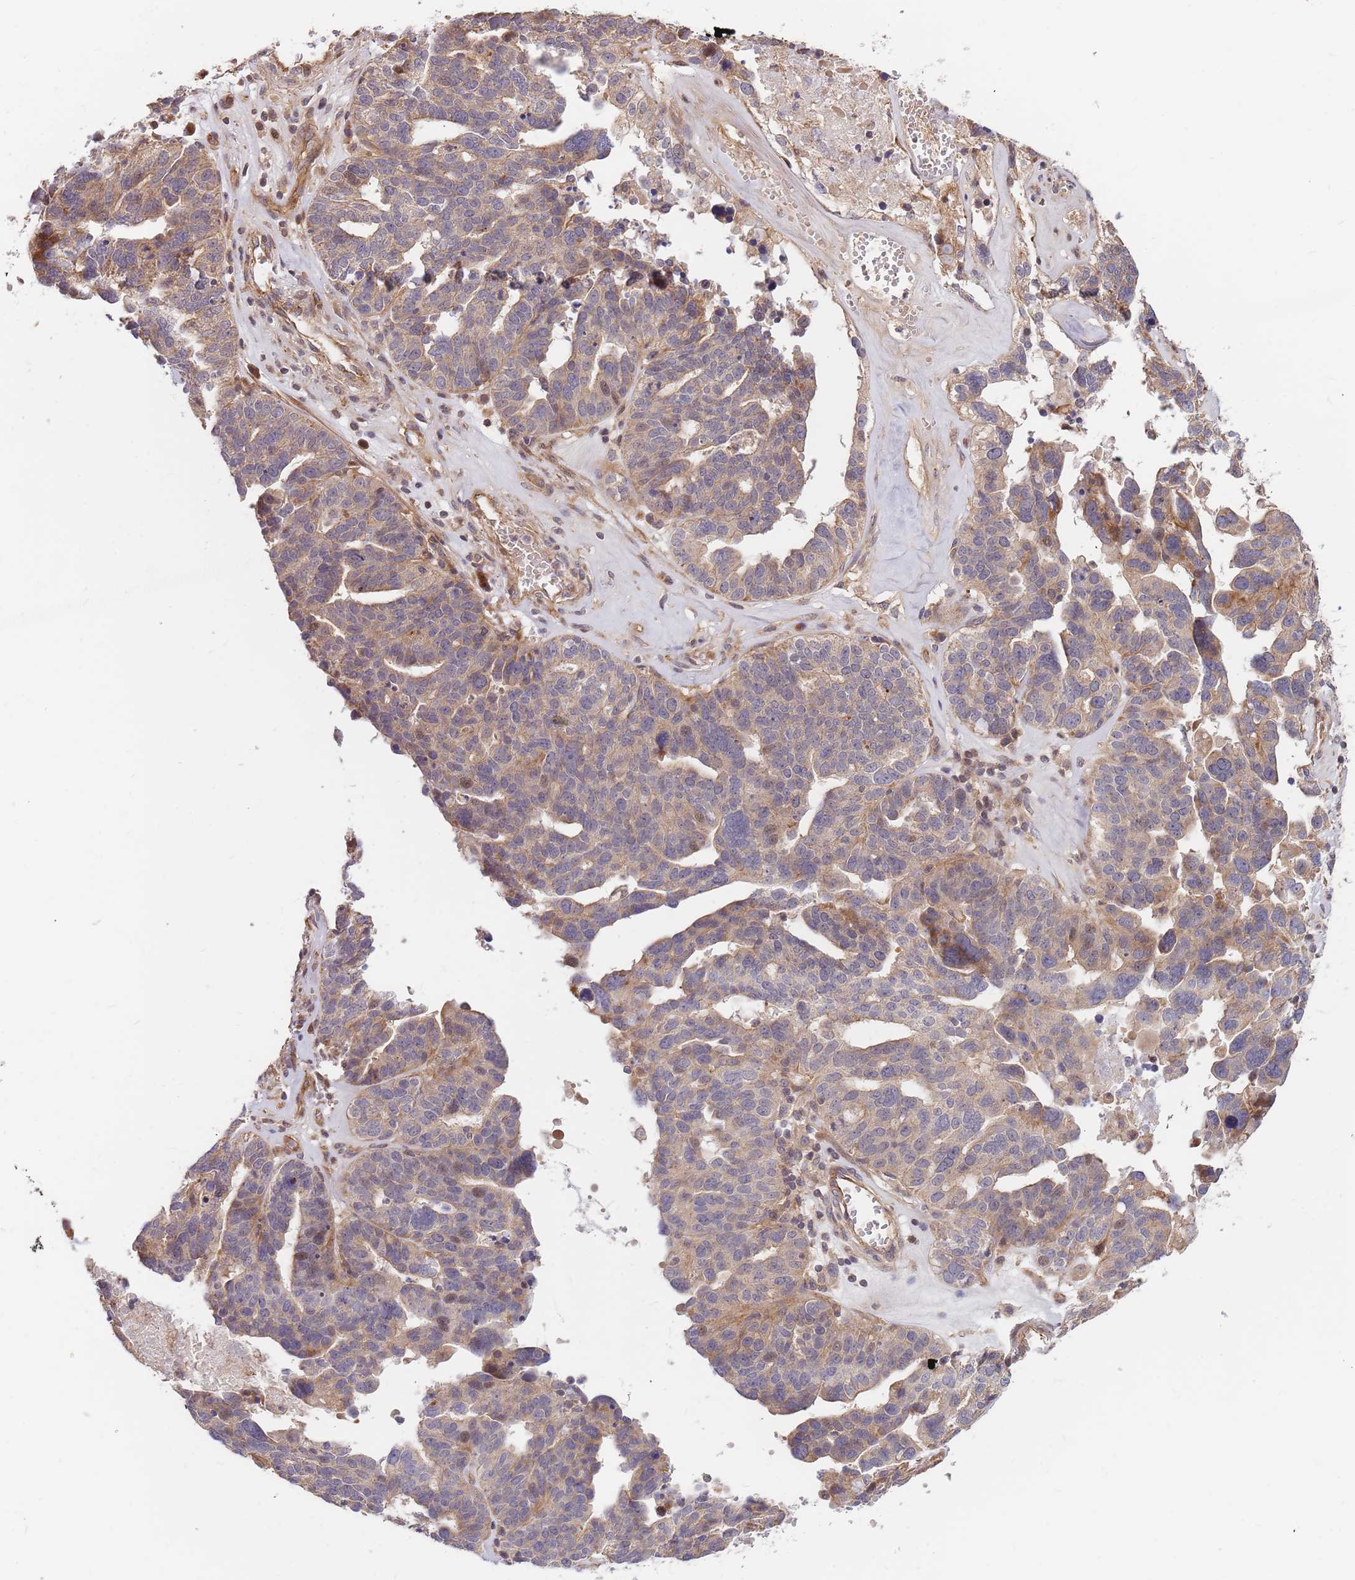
{"staining": {"intensity": "weak", "quantity": "25%-75%", "location": "cytoplasmic/membranous"}, "tissue": "ovarian cancer", "cell_type": "Tumor cells", "image_type": "cancer", "snomed": [{"axis": "morphology", "description": "Cystadenocarcinoma, serous, NOS"}, {"axis": "topography", "description": "Ovary"}], "caption": "Human ovarian cancer (serous cystadenocarcinoma) stained with a protein marker demonstrates weak staining in tumor cells.", "gene": "HAUS3", "patient": {"sex": "female", "age": 59}}